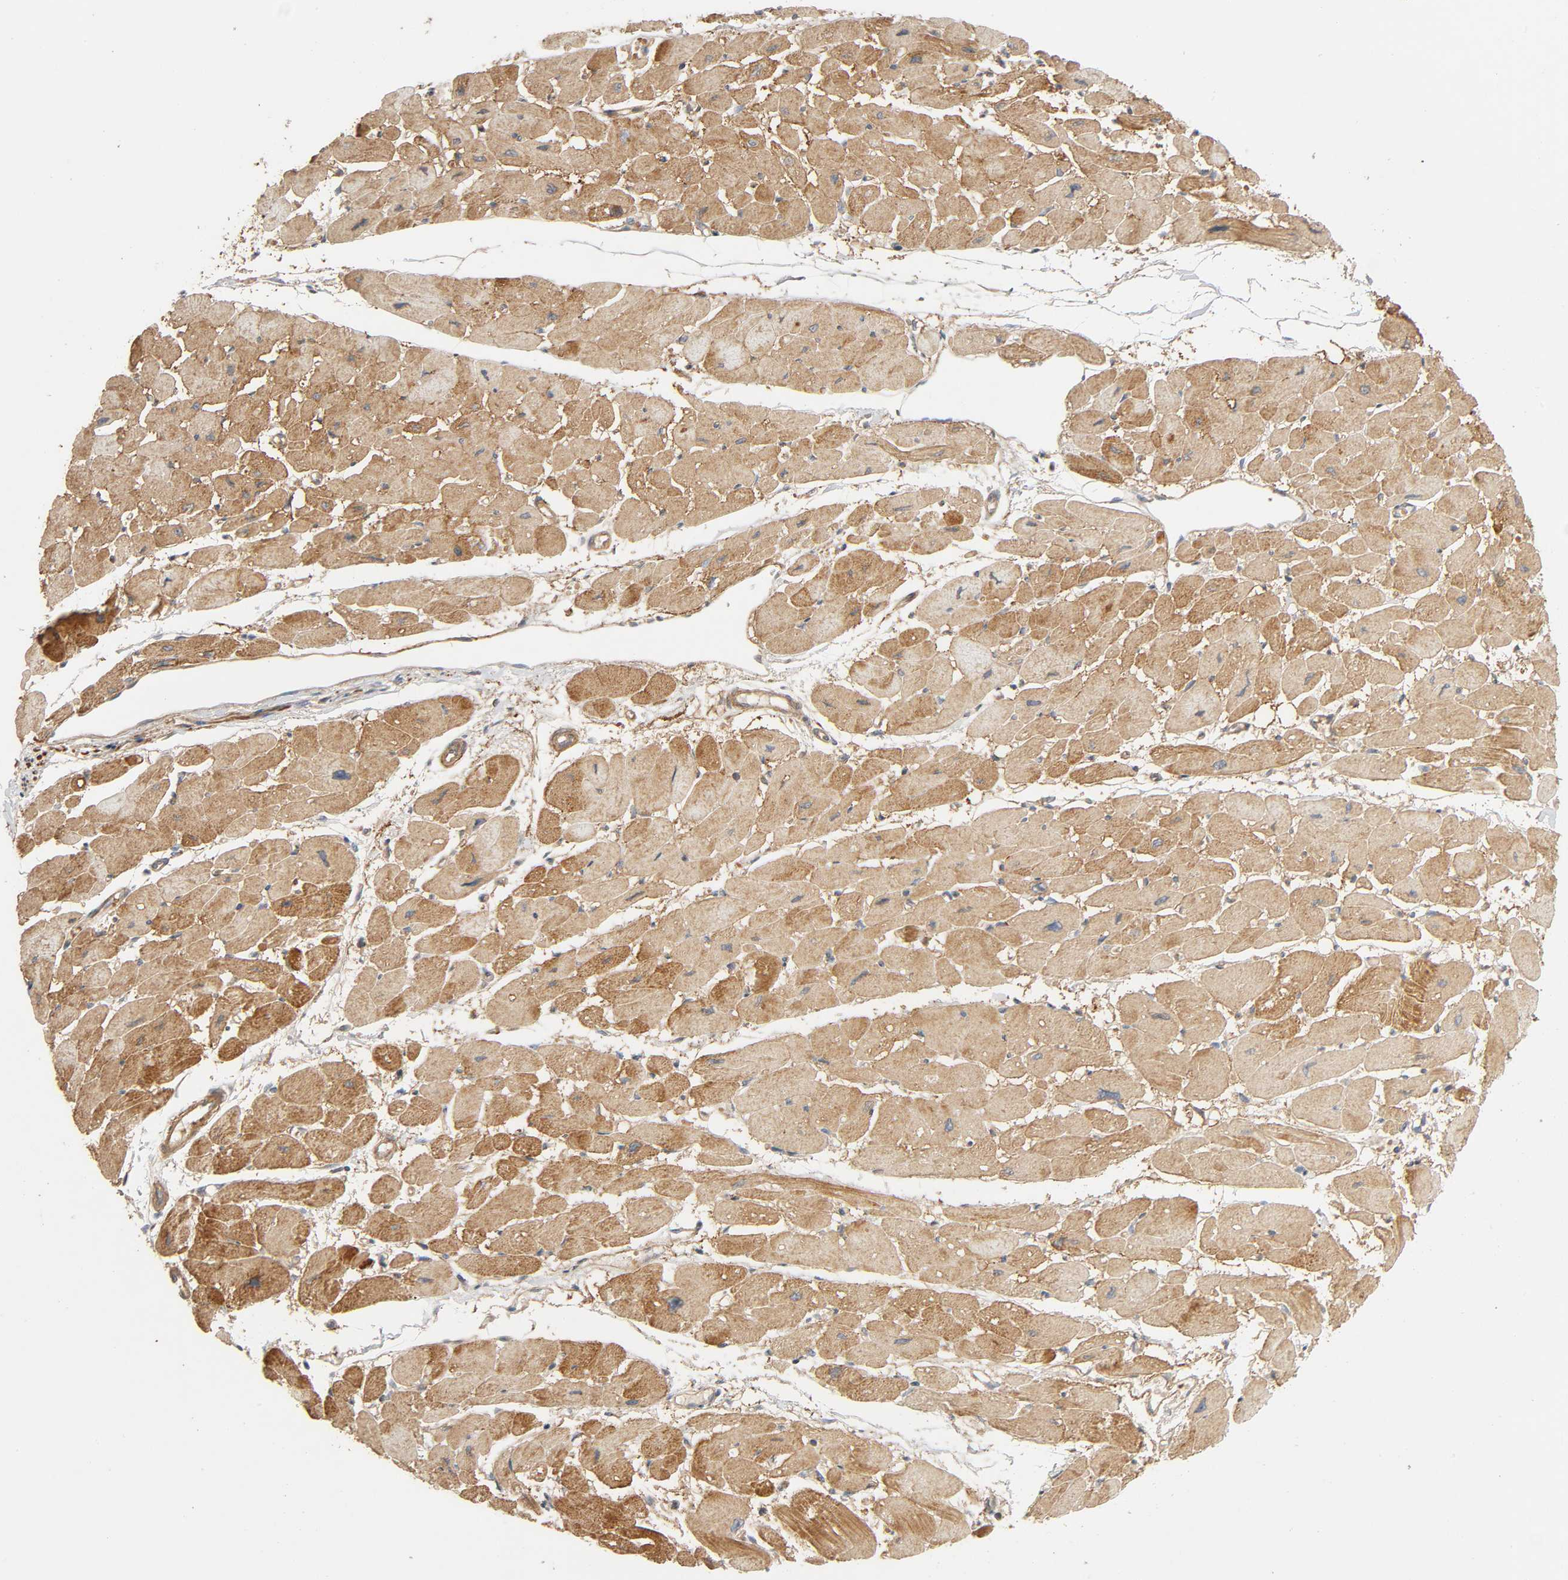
{"staining": {"intensity": "moderate", "quantity": "25%-75%", "location": "cytoplasmic/membranous"}, "tissue": "heart muscle", "cell_type": "Cardiomyocytes", "image_type": "normal", "snomed": [{"axis": "morphology", "description": "Normal tissue, NOS"}, {"axis": "topography", "description": "Heart"}], "caption": "A photomicrograph showing moderate cytoplasmic/membranous expression in approximately 25%-75% of cardiomyocytes in unremarkable heart muscle, as visualized by brown immunohistochemical staining.", "gene": "SGSM1", "patient": {"sex": "female", "age": 54}}